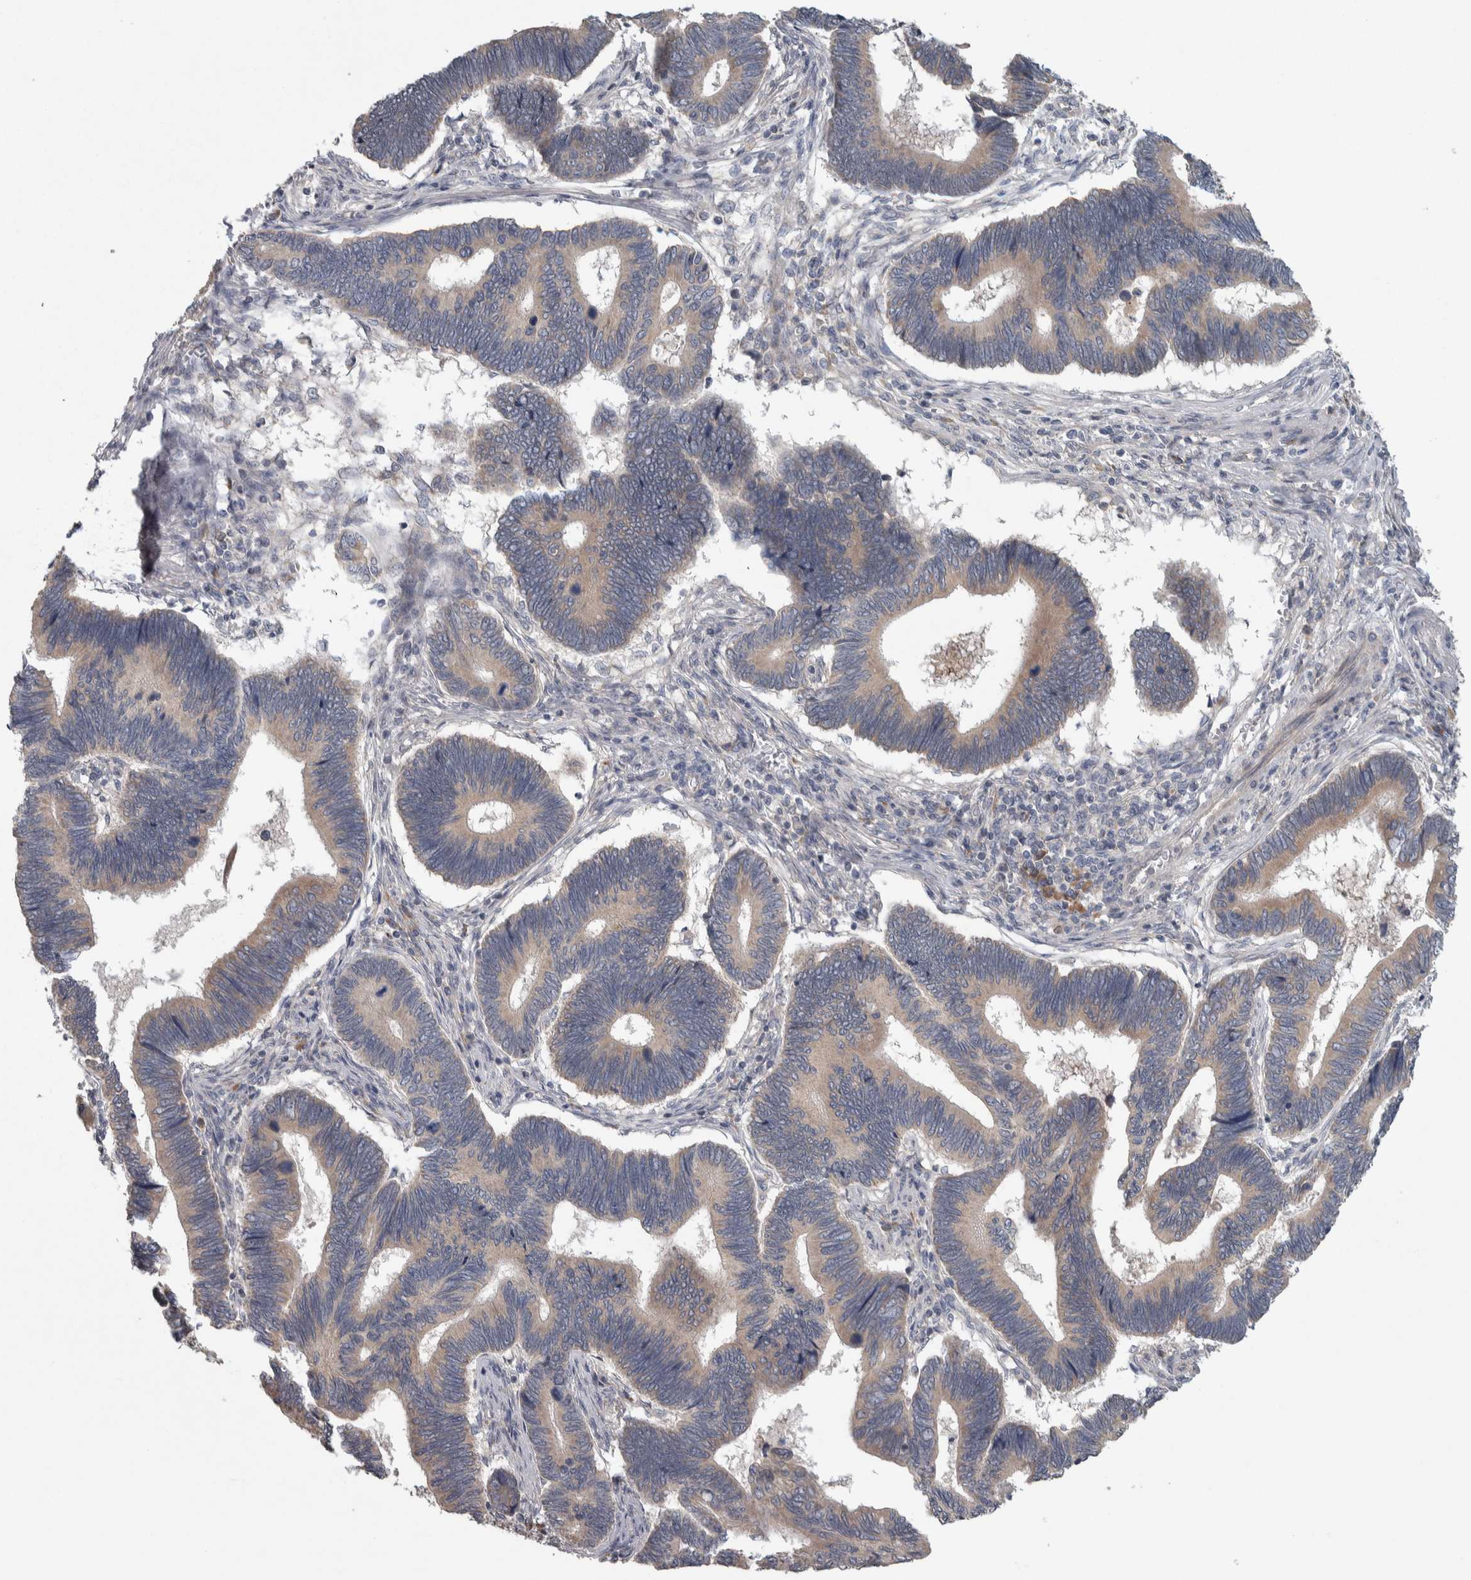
{"staining": {"intensity": "weak", "quantity": "25%-75%", "location": "cytoplasmic/membranous"}, "tissue": "pancreatic cancer", "cell_type": "Tumor cells", "image_type": "cancer", "snomed": [{"axis": "morphology", "description": "Adenocarcinoma, NOS"}, {"axis": "topography", "description": "Pancreas"}], "caption": "Tumor cells show low levels of weak cytoplasmic/membranous expression in about 25%-75% of cells in human adenocarcinoma (pancreatic). (Stains: DAB (3,3'-diaminobenzidine) in brown, nuclei in blue, Microscopy: brightfield microscopy at high magnification).", "gene": "SRP68", "patient": {"sex": "female", "age": 70}}